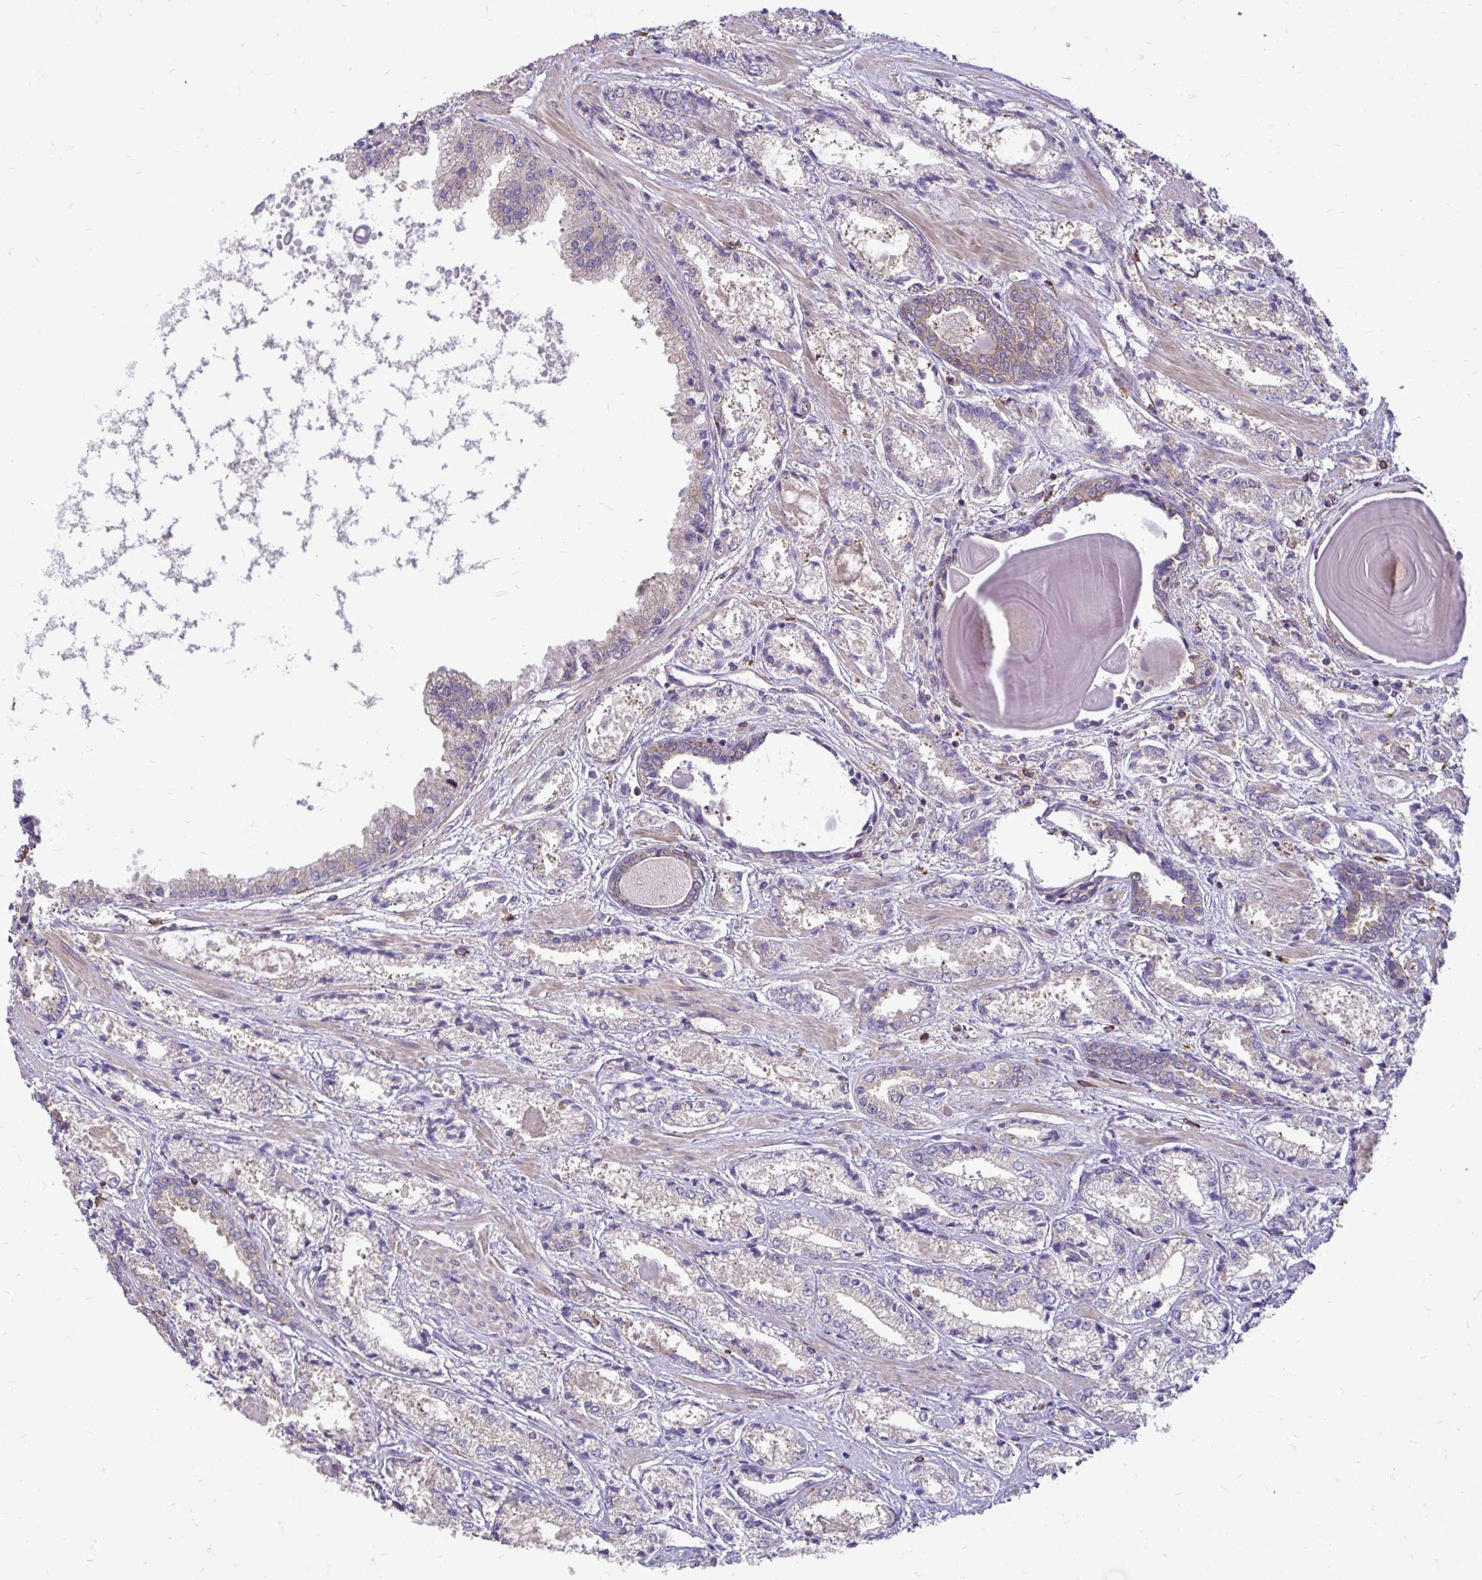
{"staining": {"intensity": "weak", "quantity": "25%-75%", "location": "cytoplasmic/membranous"}, "tissue": "prostate cancer", "cell_type": "Tumor cells", "image_type": "cancer", "snomed": [{"axis": "morphology", "description": "Adenocarcinoma, High grade"}, {"axis": "topography", "description": "Prostate"}], "caption": "Brown immunohistochemical staining in human prostate cancer (high-grade adenocarcinoma) exhibits weak cytoplasmic/membranous staining in about 25%-75% of tumor cells.", "gene": "FMR1", "patient": {"sex": "male", "age": 64}}